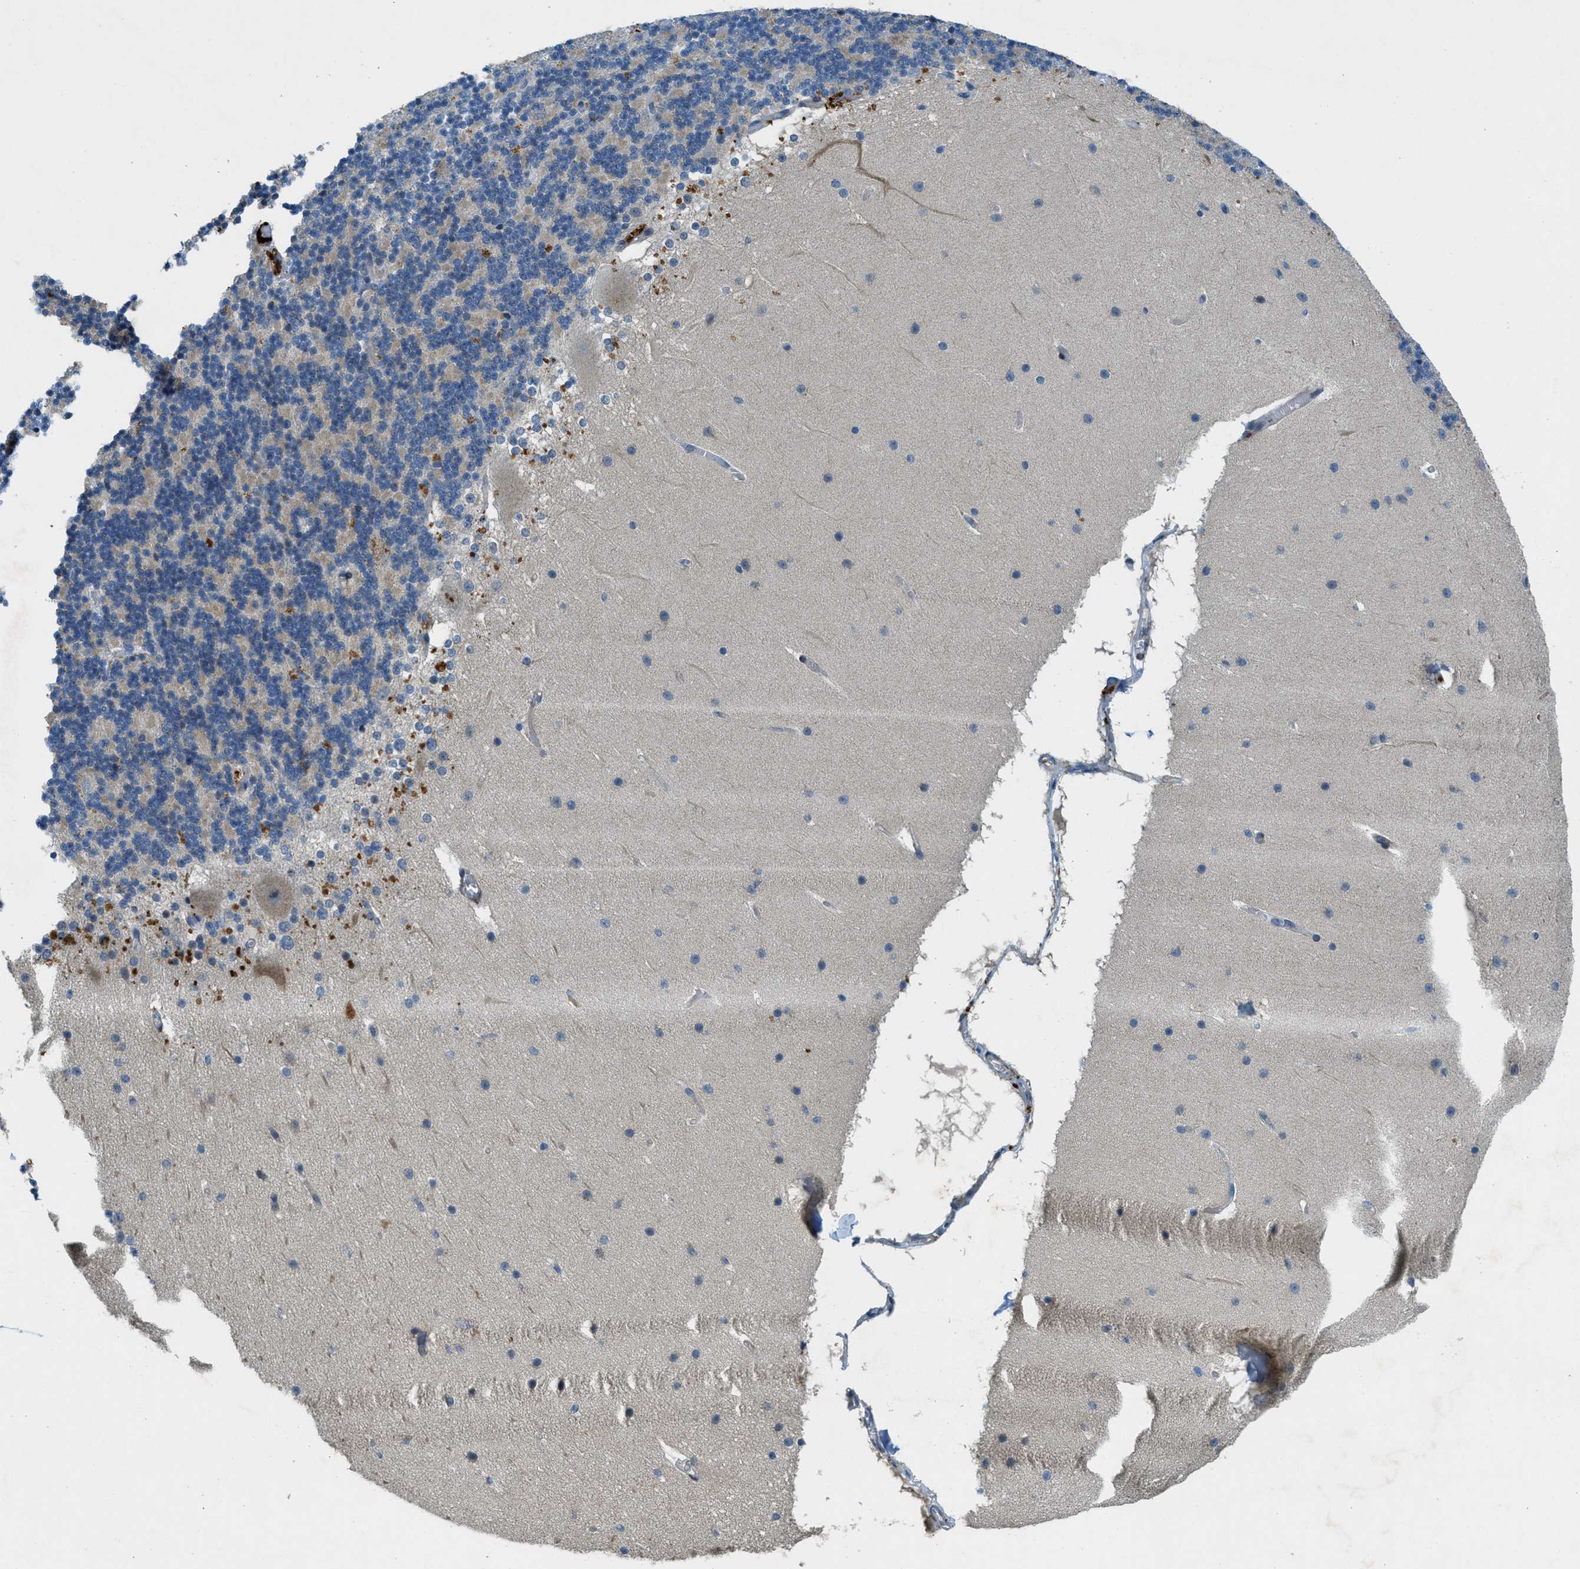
{"staining": {"intensity": "weak", "quantity": "<25%", "location": "cytoplasmic/membranous"}, "tissue": "cerebellum", "cell_type": "Cells in granular layer", "image_type": "normal", "snomed": [{"axis": "morphology", "description": "Normal tissue, NOS"}, {"axis": "topography", "description": "Cerebellum"}], "caption": "Unremarkable cerebellum was stained to show a protein in brown. There is no significant expression in cells in granular layer. Nuclei are stained in blue.", "gene": "SNX14", "patient": {"sex": "female", "age": 19}}